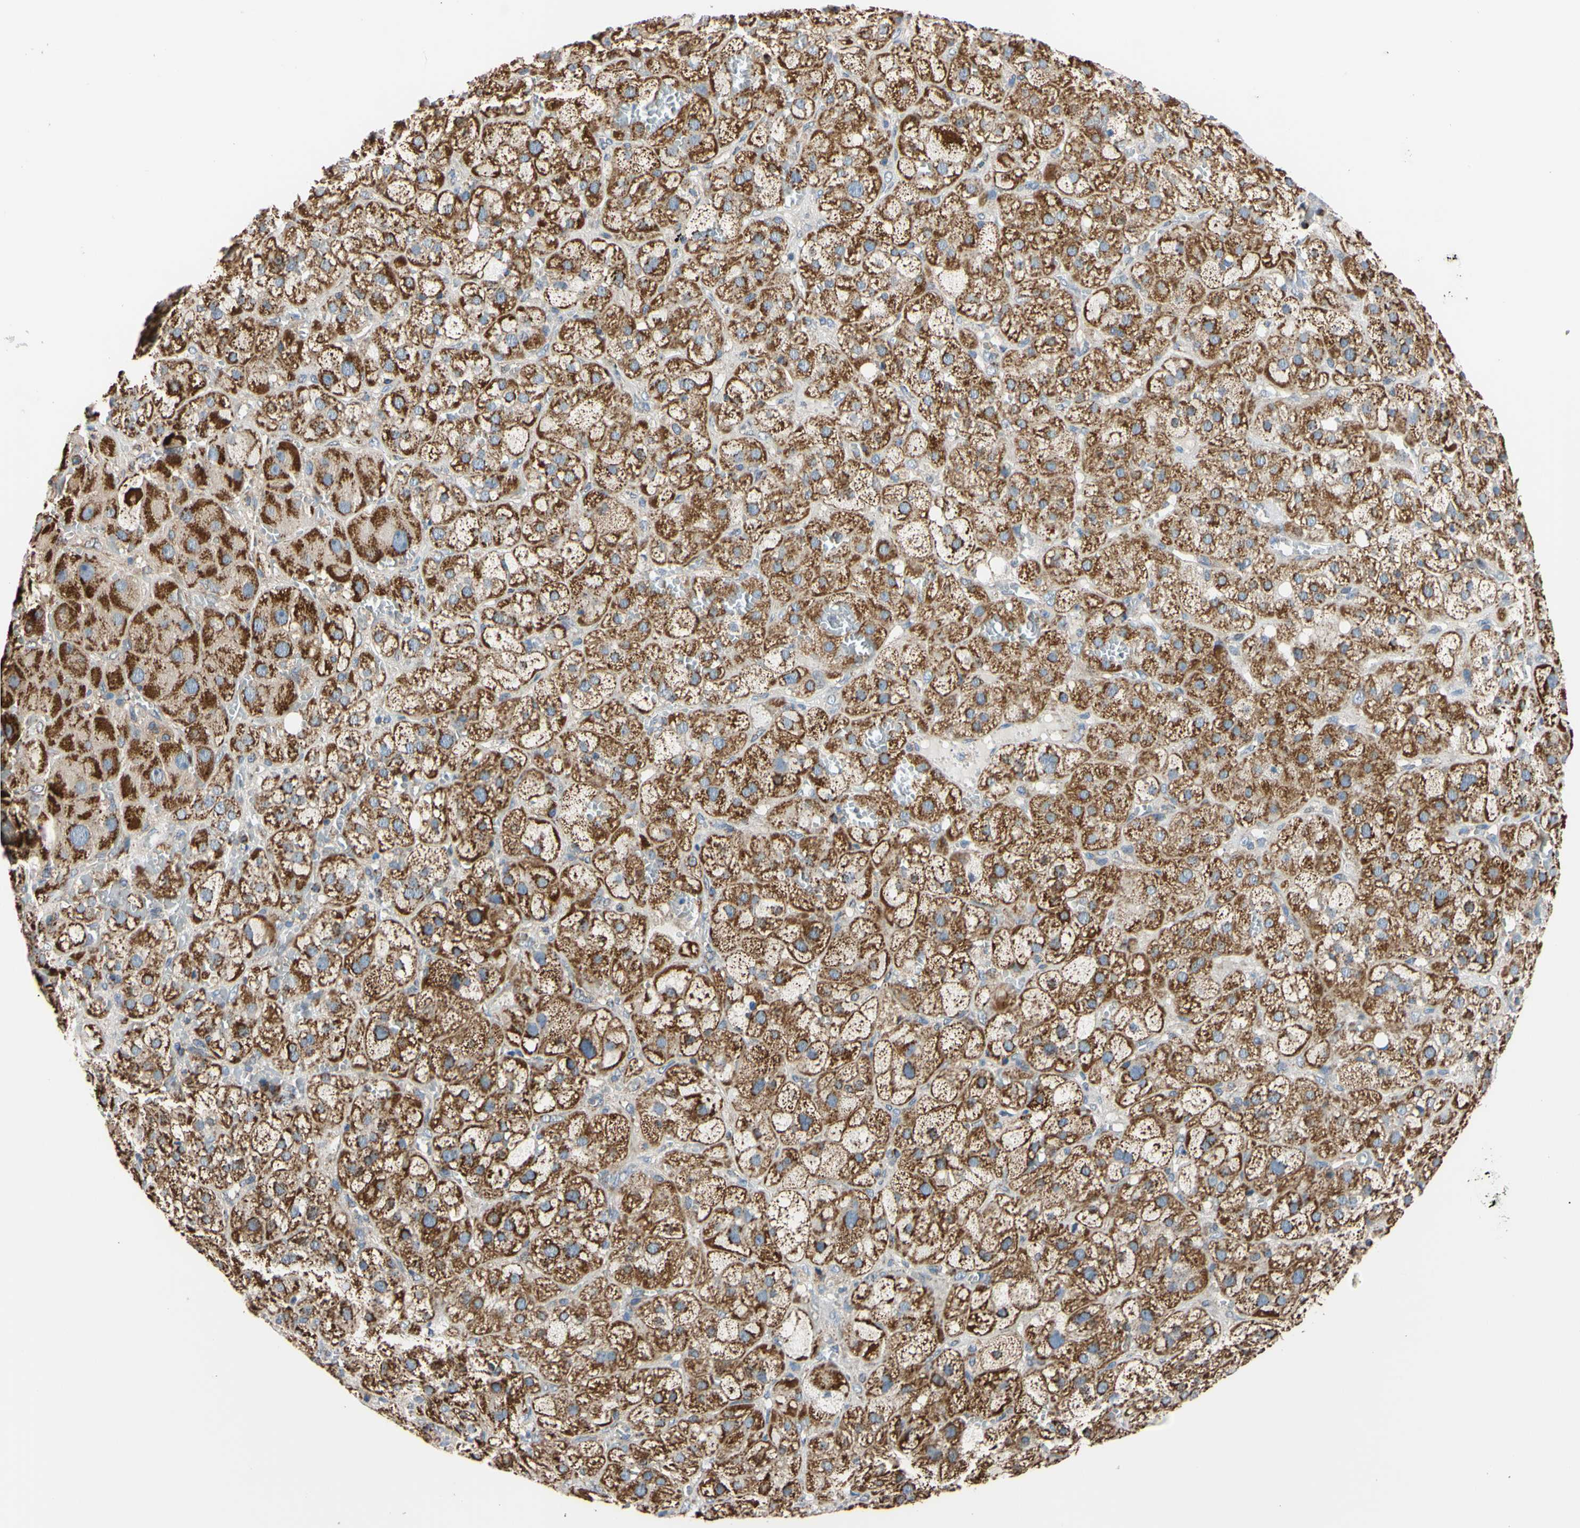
{"staining": {"intensity": "strong", "quantity": ">75%", "location": "cytoplasmic/membranous"}, "tissue": "adrenal gland", "cell_type": "Glandular cells", "image_type": "normal", "snomed": [{"axis": "morphology", "description": "Normal tissue, NOS"}, {"axis": "topography", "description": "Adrenal gland"}], "caption": "Adrenal gland stained with a protein marker demonstrates strong staining in glandular cells.", "gene": "CLPP", "patient": {"sex": "female", "age": 47}}